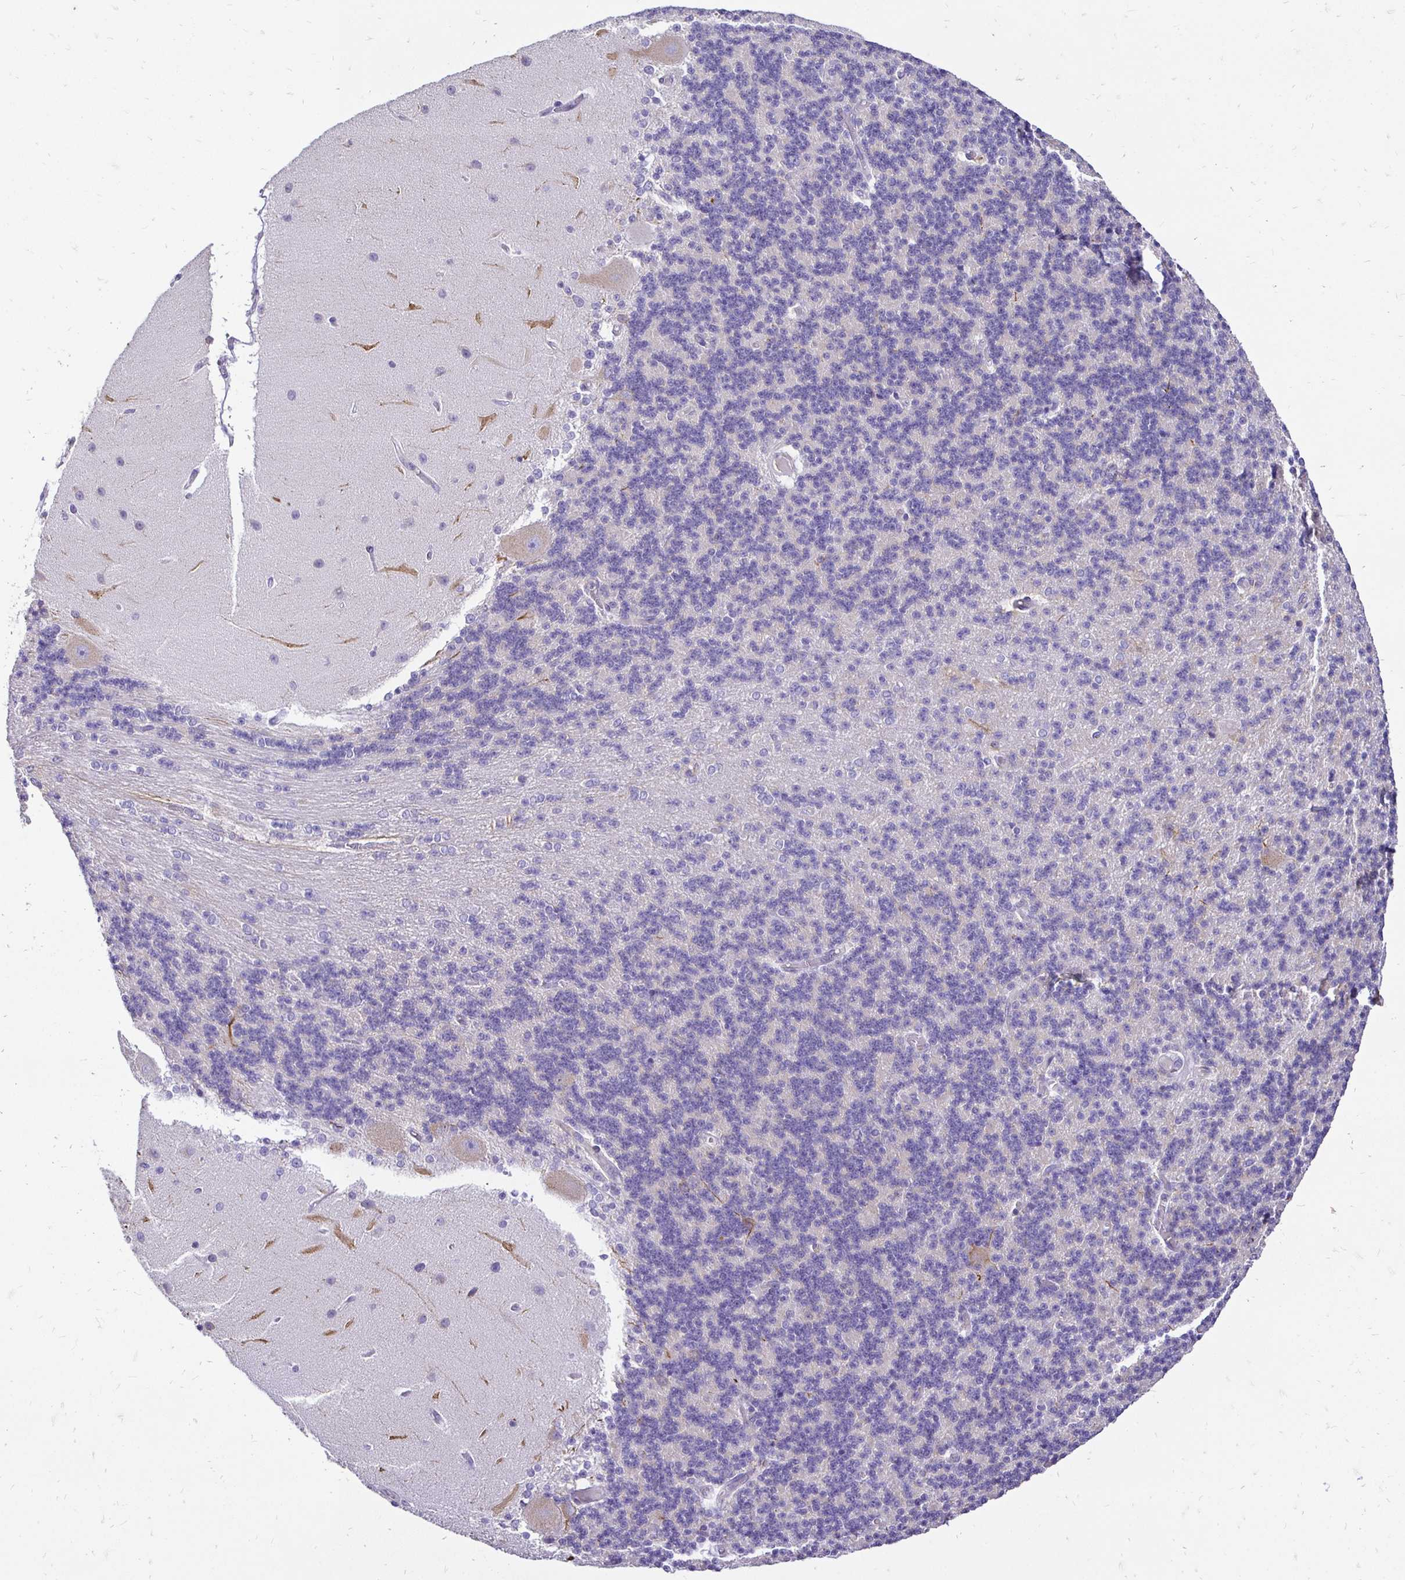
{"staining": {"intensity": "negative", "quantity": "none", "location": "none"}, "tissue": "cerebellum", "cell_type": "Cells in granular layer", "image_type": "normal", "snomed": [{"axis": "morphology", "description": "Normal tissue, NOS"}, {"axis": "topography", "description": "Cerebellum"}], "caption": "This is a photomicrograph of IHC staining of normal cerebellum, which shows no positivity in cells in granular layer.", "gene": "TAF1D", "patient": {"sex": "female", "age": 54}}